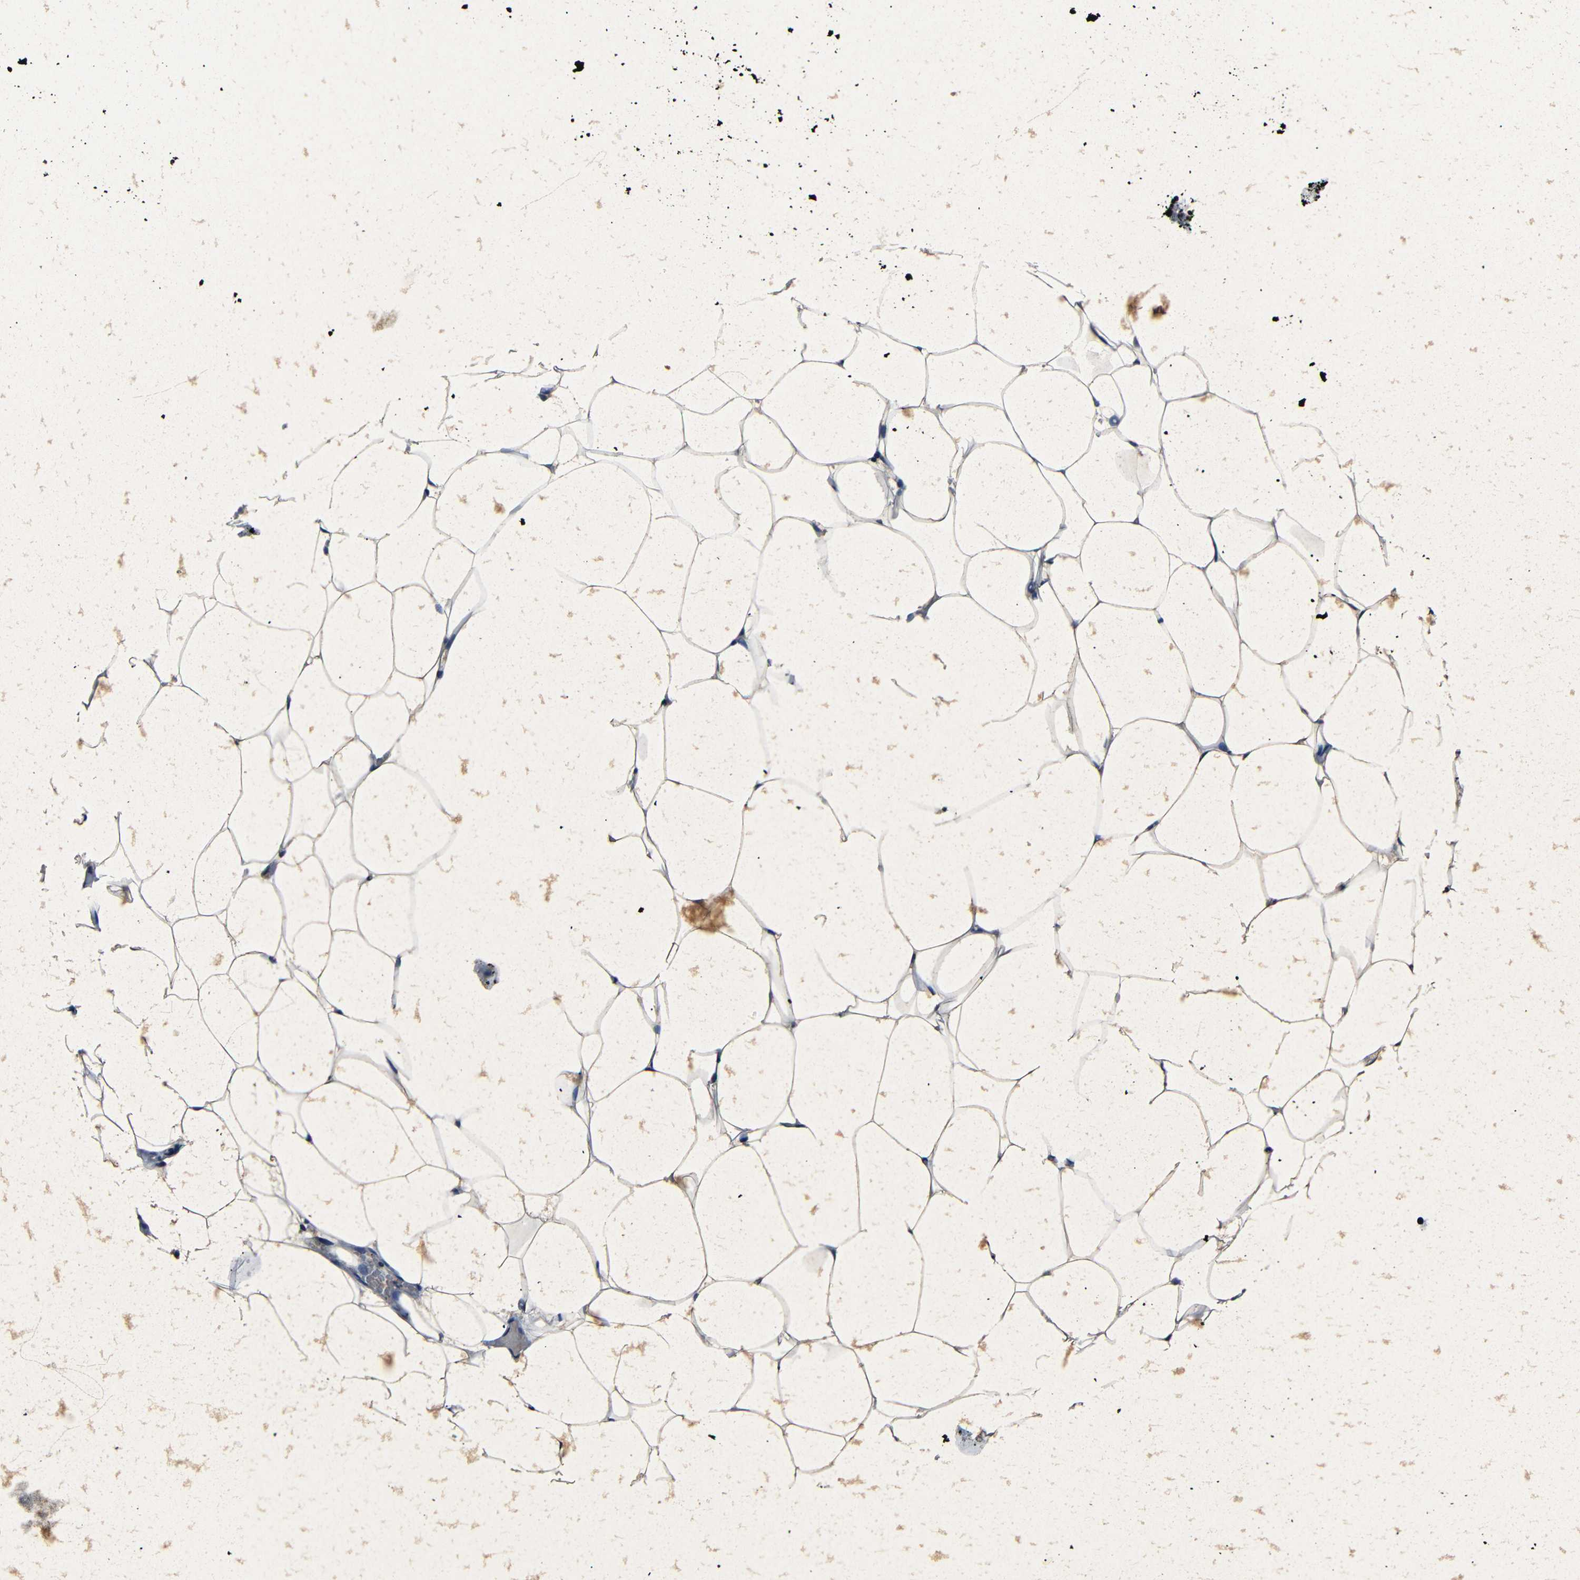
{"staining": {"intensity": "negative", "quantity": "none", "location": "none"}, "tissue": "adipose tissue", "cell_type": "Adipocytes", "image_type": "normal", "snomed": [{"axis": "morphology", "description": "Normal tissue, NOS"}, {"axis": "topography", "description": "Breast"}, {"axis": "topography", "description": "Adipose tissue"}], "caption": "Image shows no significant protein positivity in adipocytes of unremarkable adipose tissue. Nuclei are stained in blue.", "gene": "NCMAP", "patient": {"sex": "female", "age": 25}}